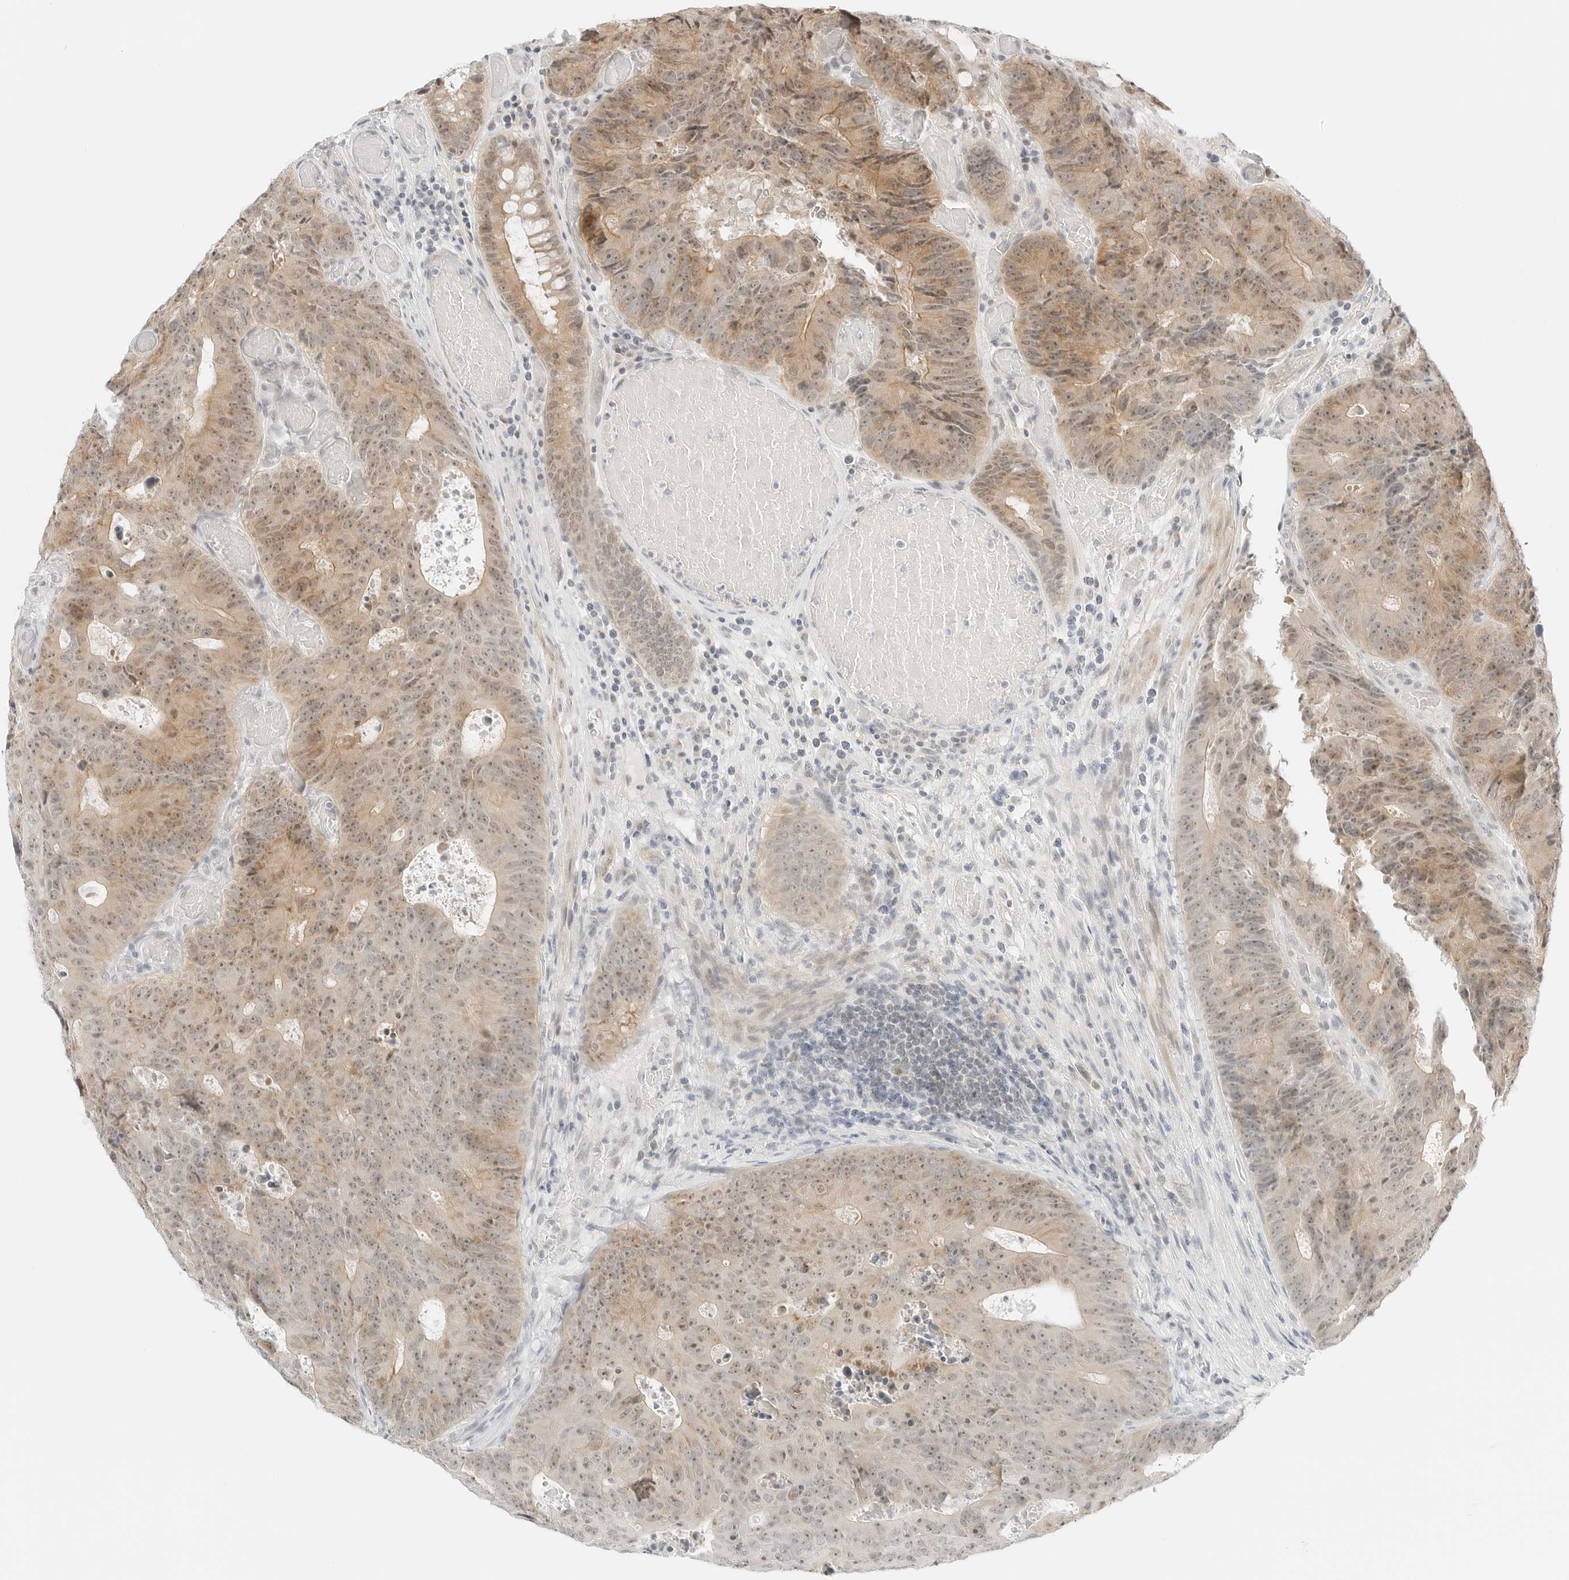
{"staining": {"intensity": "weak", "quantity": ">75%", "location": "cytoplasmic/membranous,nuclear"}, "tissue": "colorectal cancer", "cell_type": "Tumor cells", "image_type": "cancer", "snomed": [{"axis": "morphology", "description": "Adenocarcinoma, NOS"}, {"axis": "topography", "description": "Colon"}], "caption": "This histopathology image demonstrates IHC staining of human colorectal cancer, with low weak cytoplasmic/membranous and nuclear positivity in about >75% of tumor cells.", "gene": "CCSAP", "patient": {"sex": "male", "age": 87}}